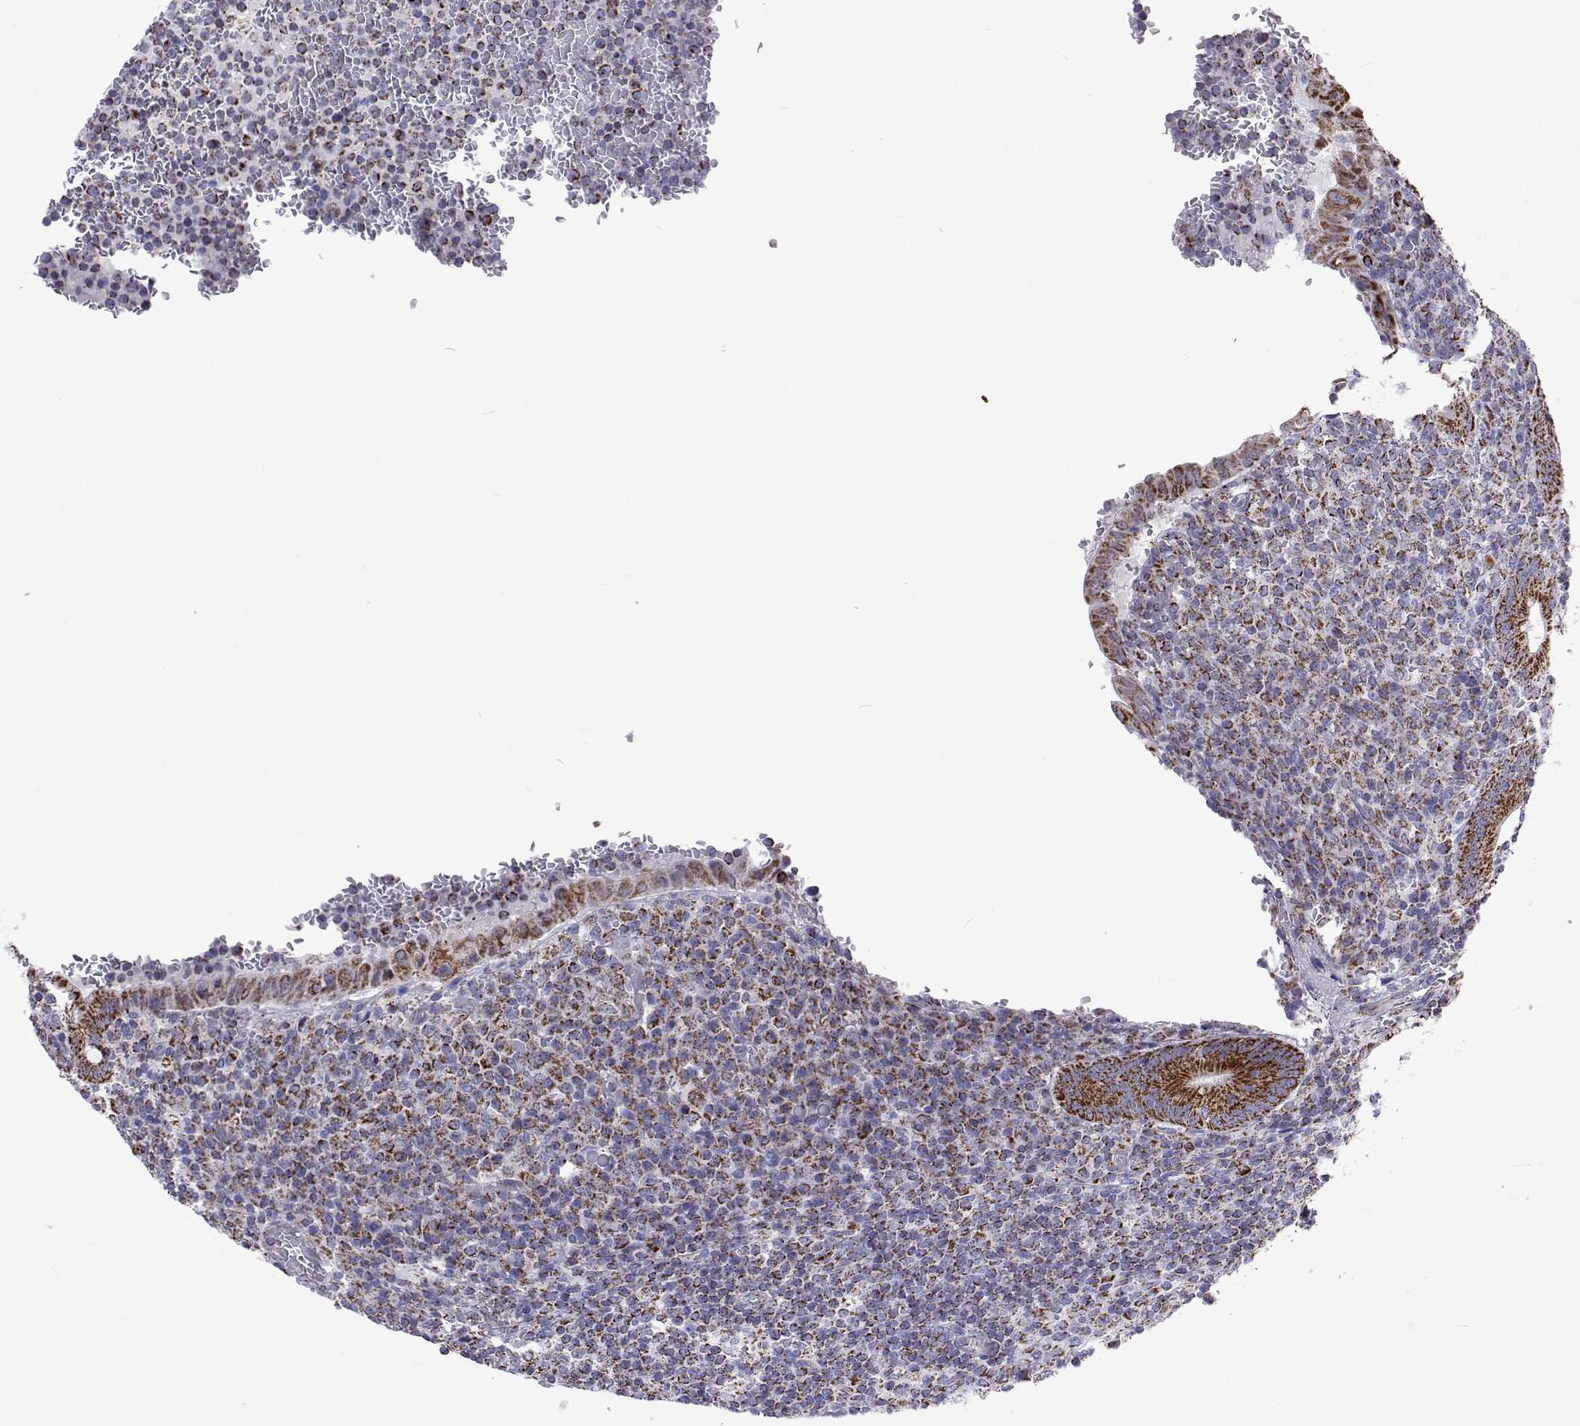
{"staining": {"intensity": "strong", "quantity": ">75%", "location": "cytoplasmic/membranous"}, "tissue": "appendix", "cell_type": "Glandular cells", "image_type": "normal", "snomed": [{"axis": "morphology", "description": "Normal tissue, NOS"}, {"axis": "topography", "description": "Appendix"}], "caption": "Immunohistochemistry (IHC) histopathology image of benign appendix: human appendix stained using immunohistochemistry (IHC) exhibits high levels of strong protein expression localized specifically in the cytoplasmic/membranous of glandular cells, appearing as a cytoplasmic/membranous brown color.", "gene": "MCCC2", "patient": {"sex": "male", "age": 18}}